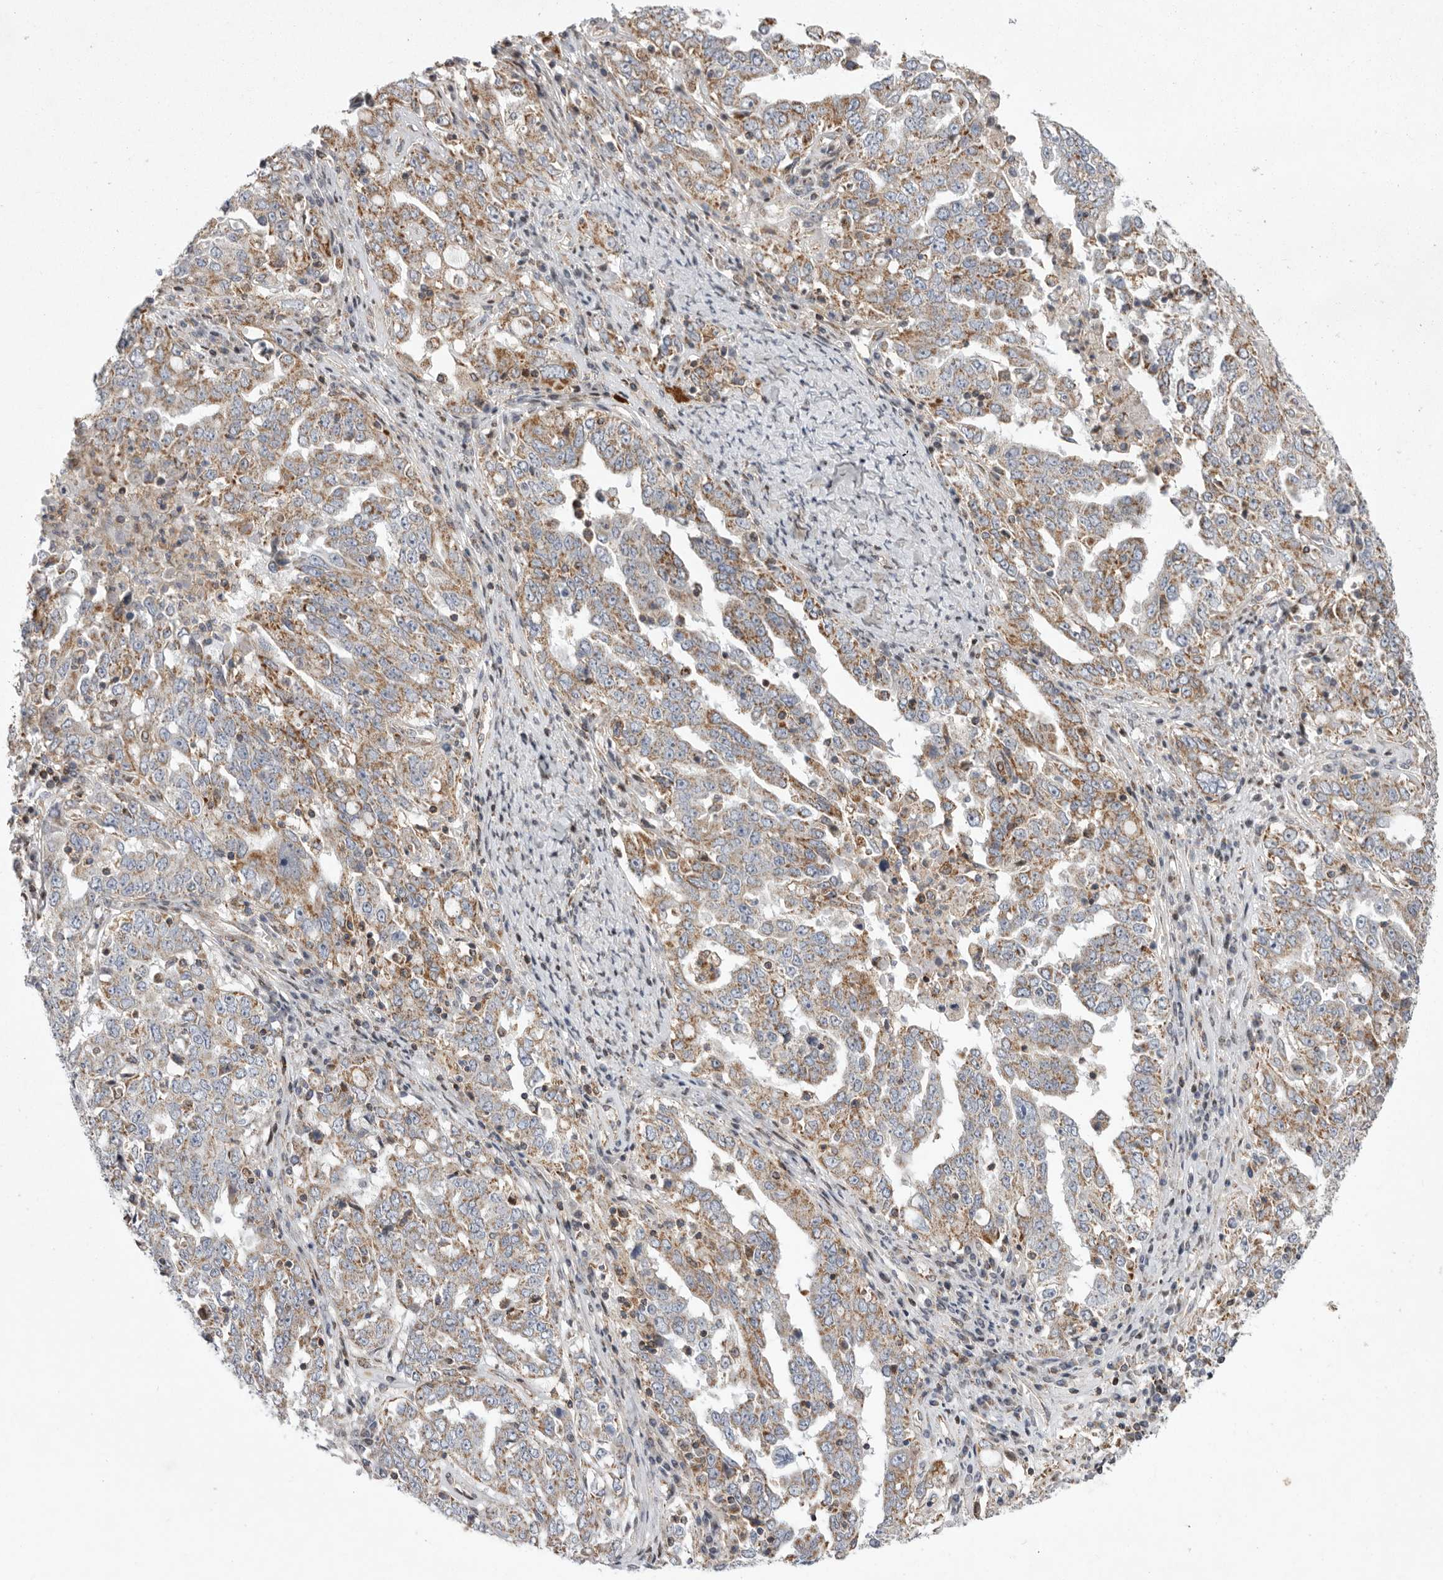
{"staining": {"intensity": "moderate", "quantity": "25%-75%", "location": "cytoplasmic/membranous"}, "tissue": "ovarian cancer", "cell_type": "Tumor cells", "image_type": "cancer", "snomed": [{"axis": "morphology", "description": "Carcinoma, endometroid"}, {"axis": "topography", "description": "Ovary"}], "caption": "Approximately 25%-75% of tumor cells in human endometroid carcinoma (ovarian) show moderate cytoplasmic/membranous protein staining as visualized by brown immunohistochemical staining.", "gene": "MPZL1", "patient": {"sex": "female", "age": 62}}